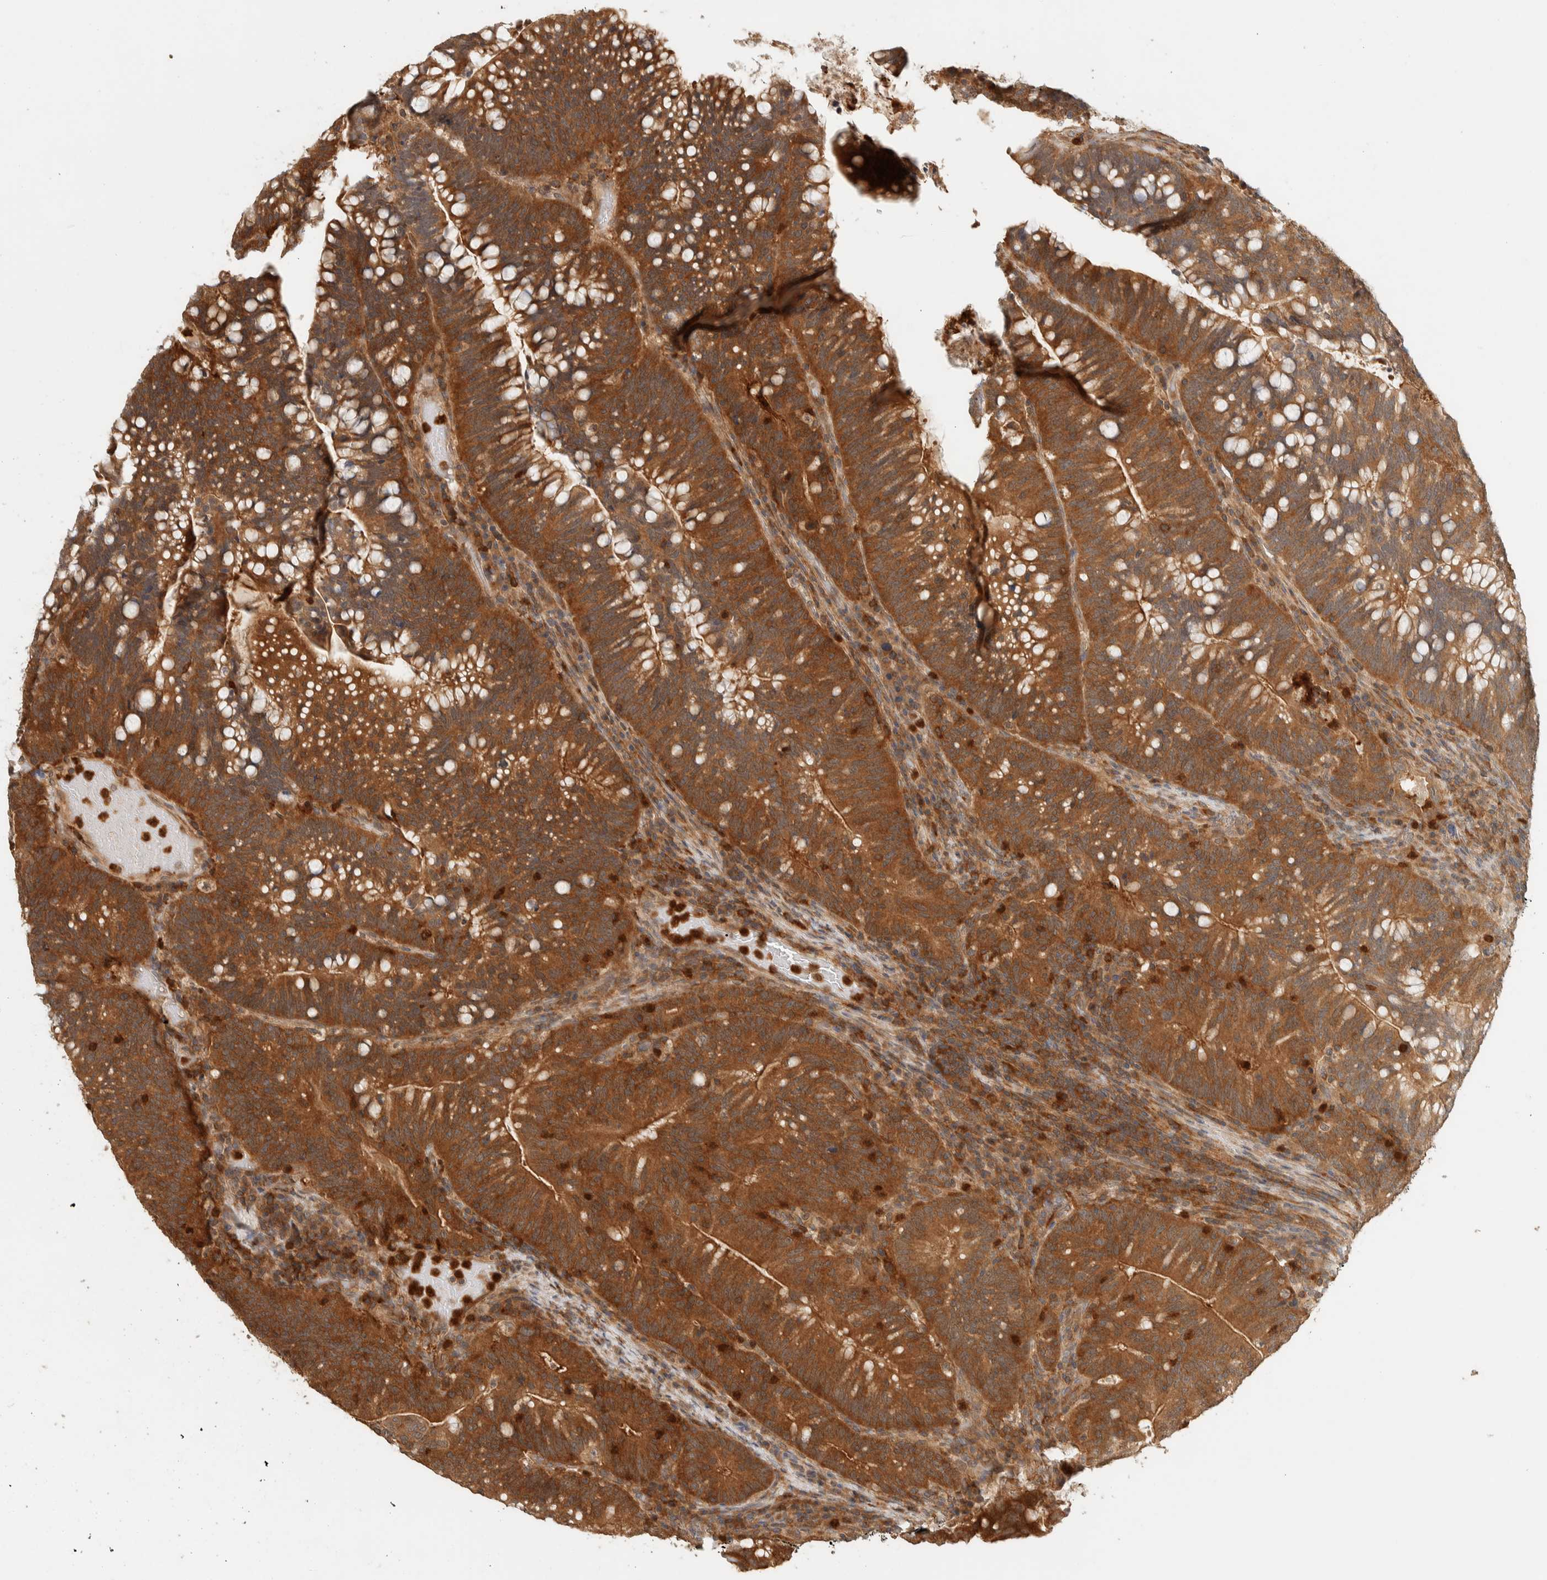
{"staining": {"intensity": "strong", "quantity": ">75%", "location": "cytoplasmic/membranous"}, "tissue": "colorectal cancer", "cell_type": "Tumor cells", "image_type": "cancer", "snomed": [{"axis": "morphology", "description": "Adenocarcinoma, NOS"}, {"axis": "topography", "description": "Colon"}], "caption": "Adenocarcinoma (colorectal) stained with a protein marker shows strong staining in tumor cells.", "gene": "ADSS2", "patient": {"sex": "female", "age": 66}}